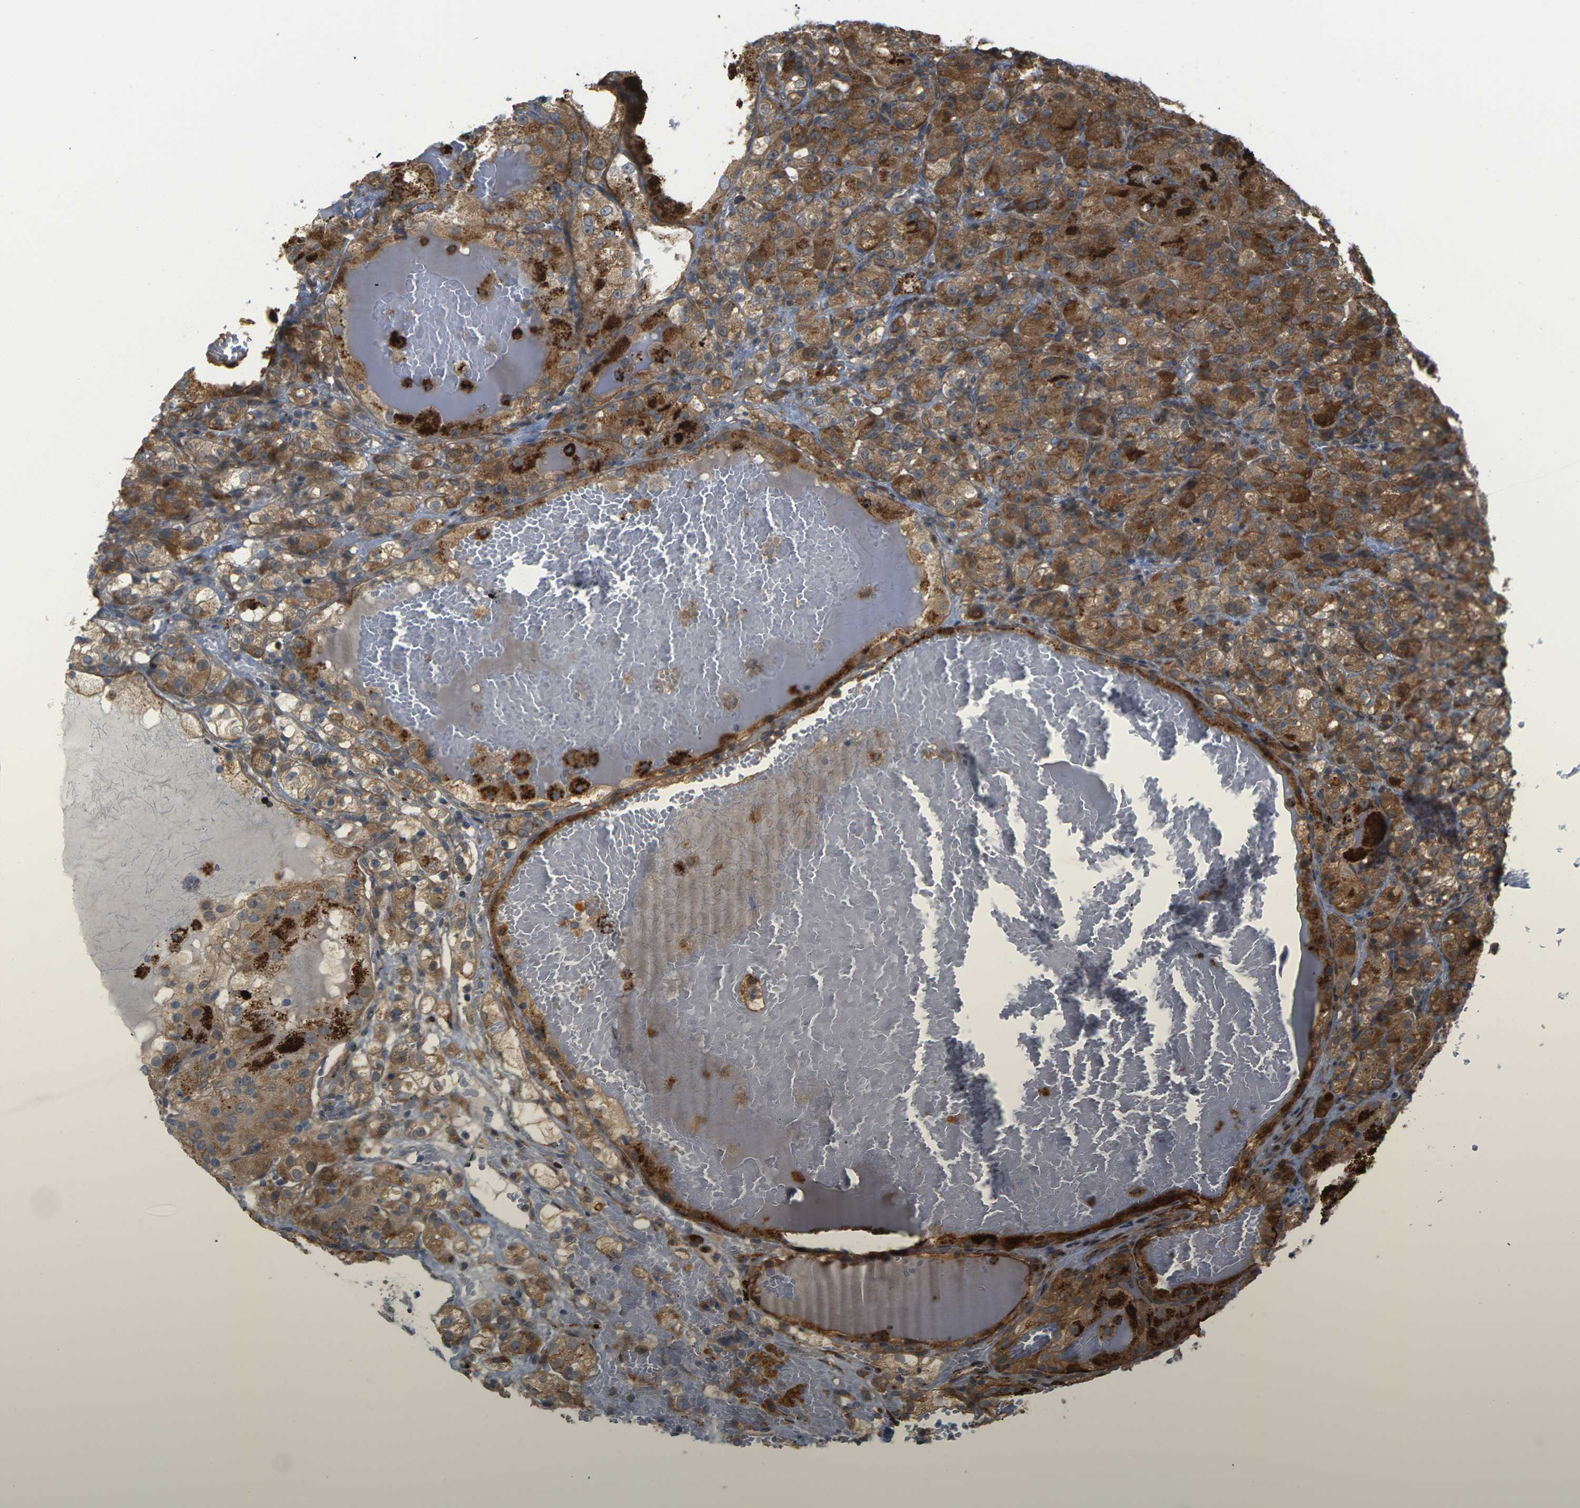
{"staining": {"intensity": "moderate", "quantity": ">75%", "location": "cytoplasmic/membranous"}, "tissue": "renal cancer", "cell_type": "Tumor cells", "image_type": "cancer", "snomed": [{"axis": "morphology", "description": "Normal tissue, NOS"}, {"axis": "morphology", "description": "Adenocarcinoma, NOS"}, {"axis": "topography", "description": "Kidney"}], "caption": "The micrograph displays a brown stain indicating the presence of a protein in the cytoplasmic/membranous of tumor cells in adenocarcinoma (renal).", "gene": "ROBO1", "patient": {"sex": "male", "age": 61}}